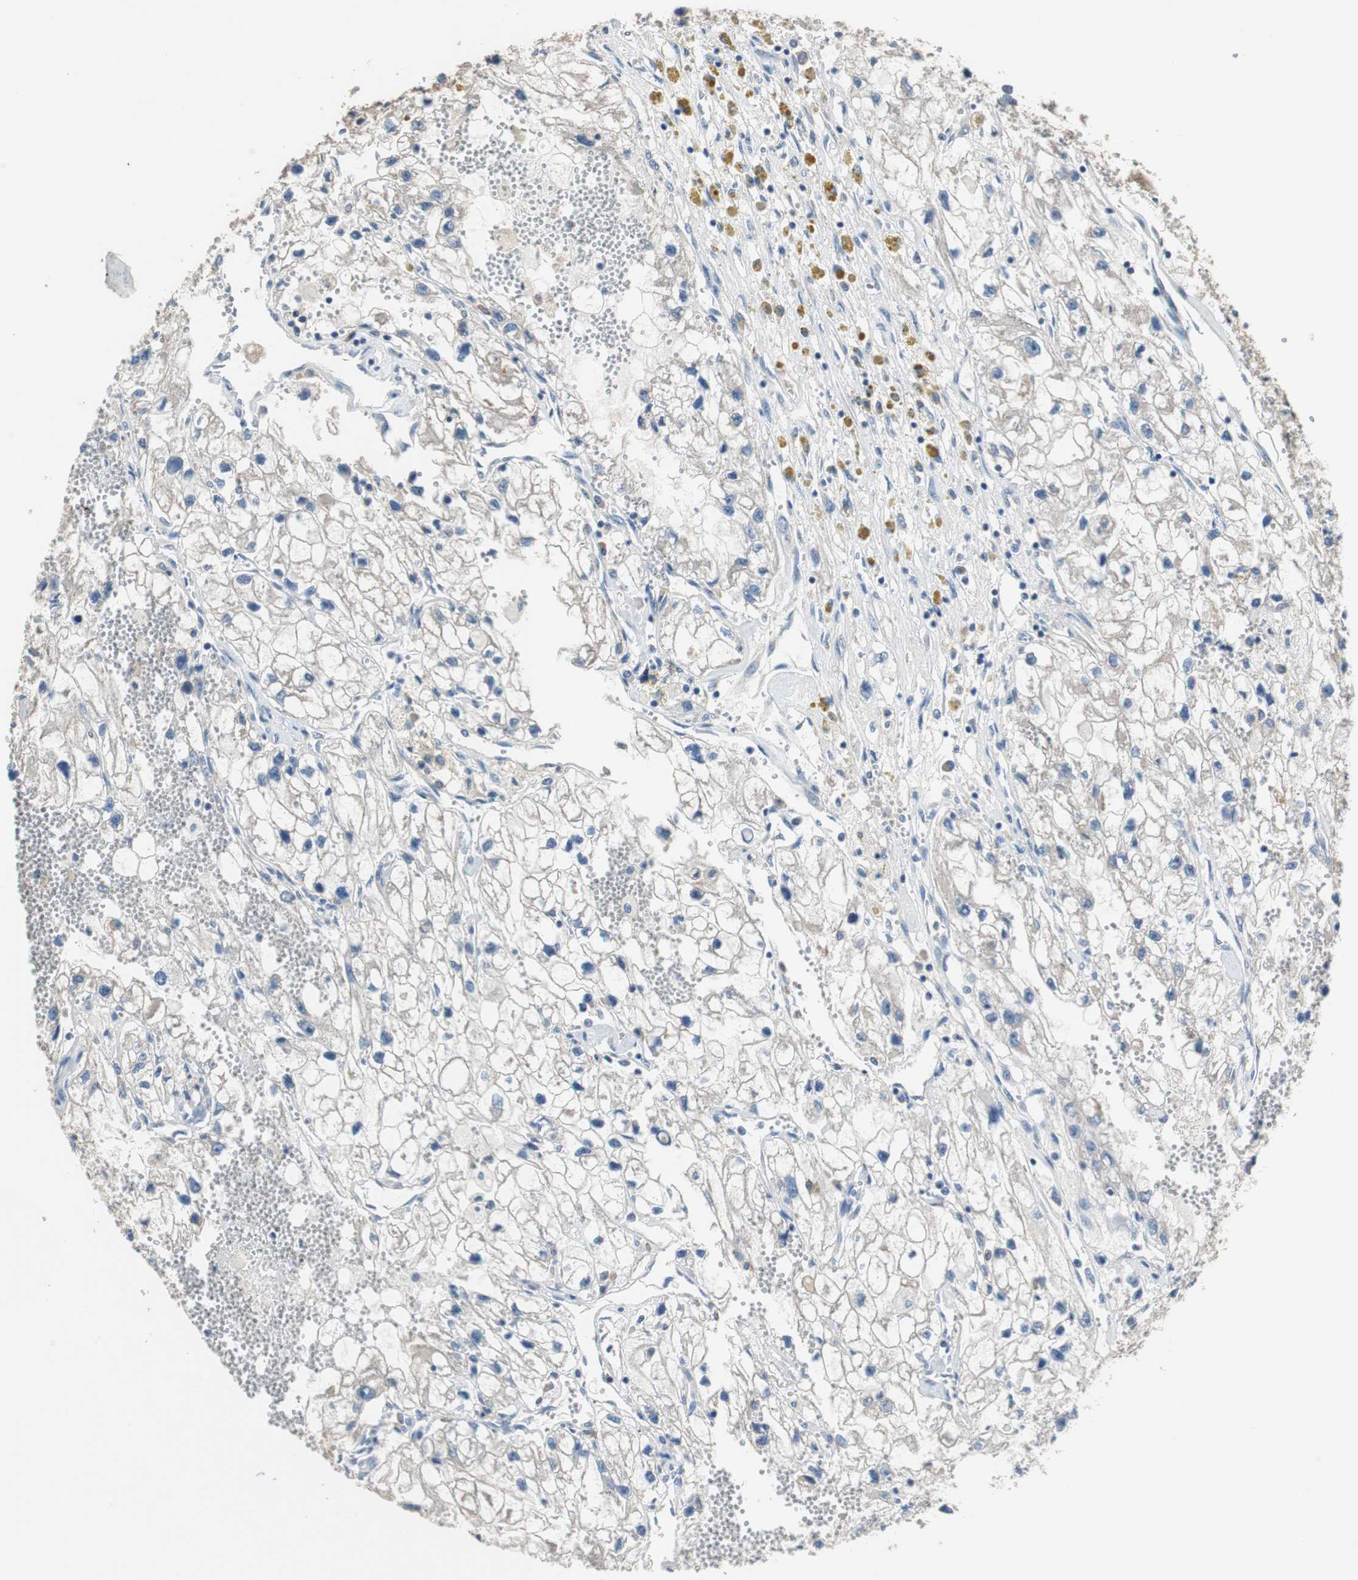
{"staining": {"intensity": "negative", "quantity": "none", "location": "none"}, "tissue": "renal cancer", "cell_type": "Tumor cells", "image_type": "cancer", "snomed": [{"axis": "morphology", "description": "Adenocarcinoma, NOS"}, {"axis": "topography", "description": "Kidney"}], "caption": "An immunohistochemistry histopathology image of renal cancer (adenocarcinoma) is shown. There is no staining in tumor cells of renal cancer (adenocarcinoma).", "gene": "PRKCA", "patient": {"sex": "female", "age": 70}}